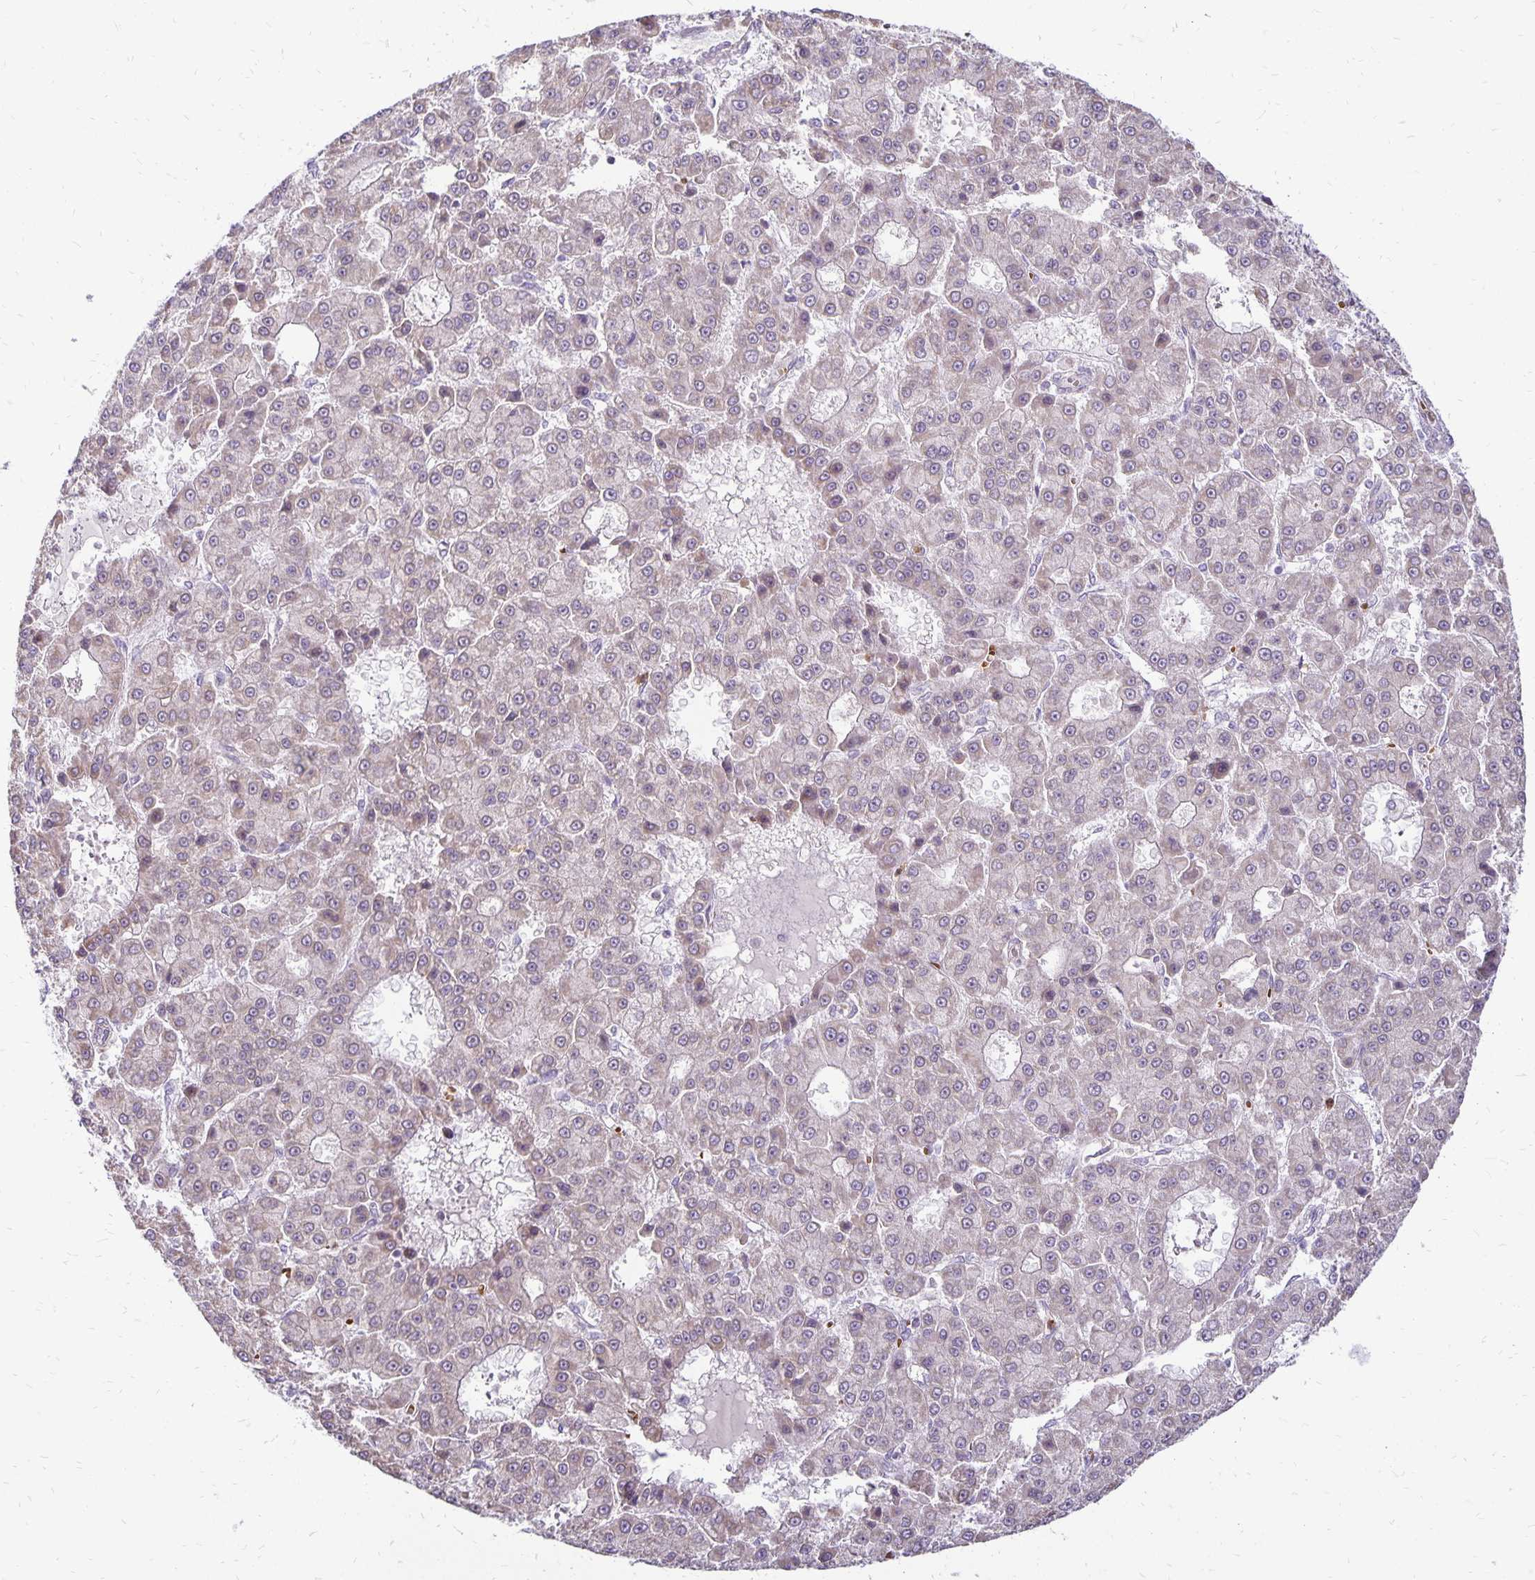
{"staining": {"intensity": "moderate", "quantity": "<25%", "location": "cytoplasmic/membranous"}, "tissue": "liver cancer", "cell_type": "Tumor cells", "image_type": "cancer", "snomed": [{"axis": "morphology", "description": "Carcinoma, Hepatocellular, NOS"}, {"axis": "topography", "description": "Liver"}], "caption": "Immunohistochemistry histopathology image of neoplastic tissue: liver cancer (hepatocellular carcinoma) stained using immunohistochemistry (IHC) reveals low levels of moderate protein expression localized specifically in the cytoplasmic/membranous of tumor cells, appearing as a cytoplasmic/membranous brown color.", "gene": "FN3K", "patient": {"sex": "male", "age": 70}}